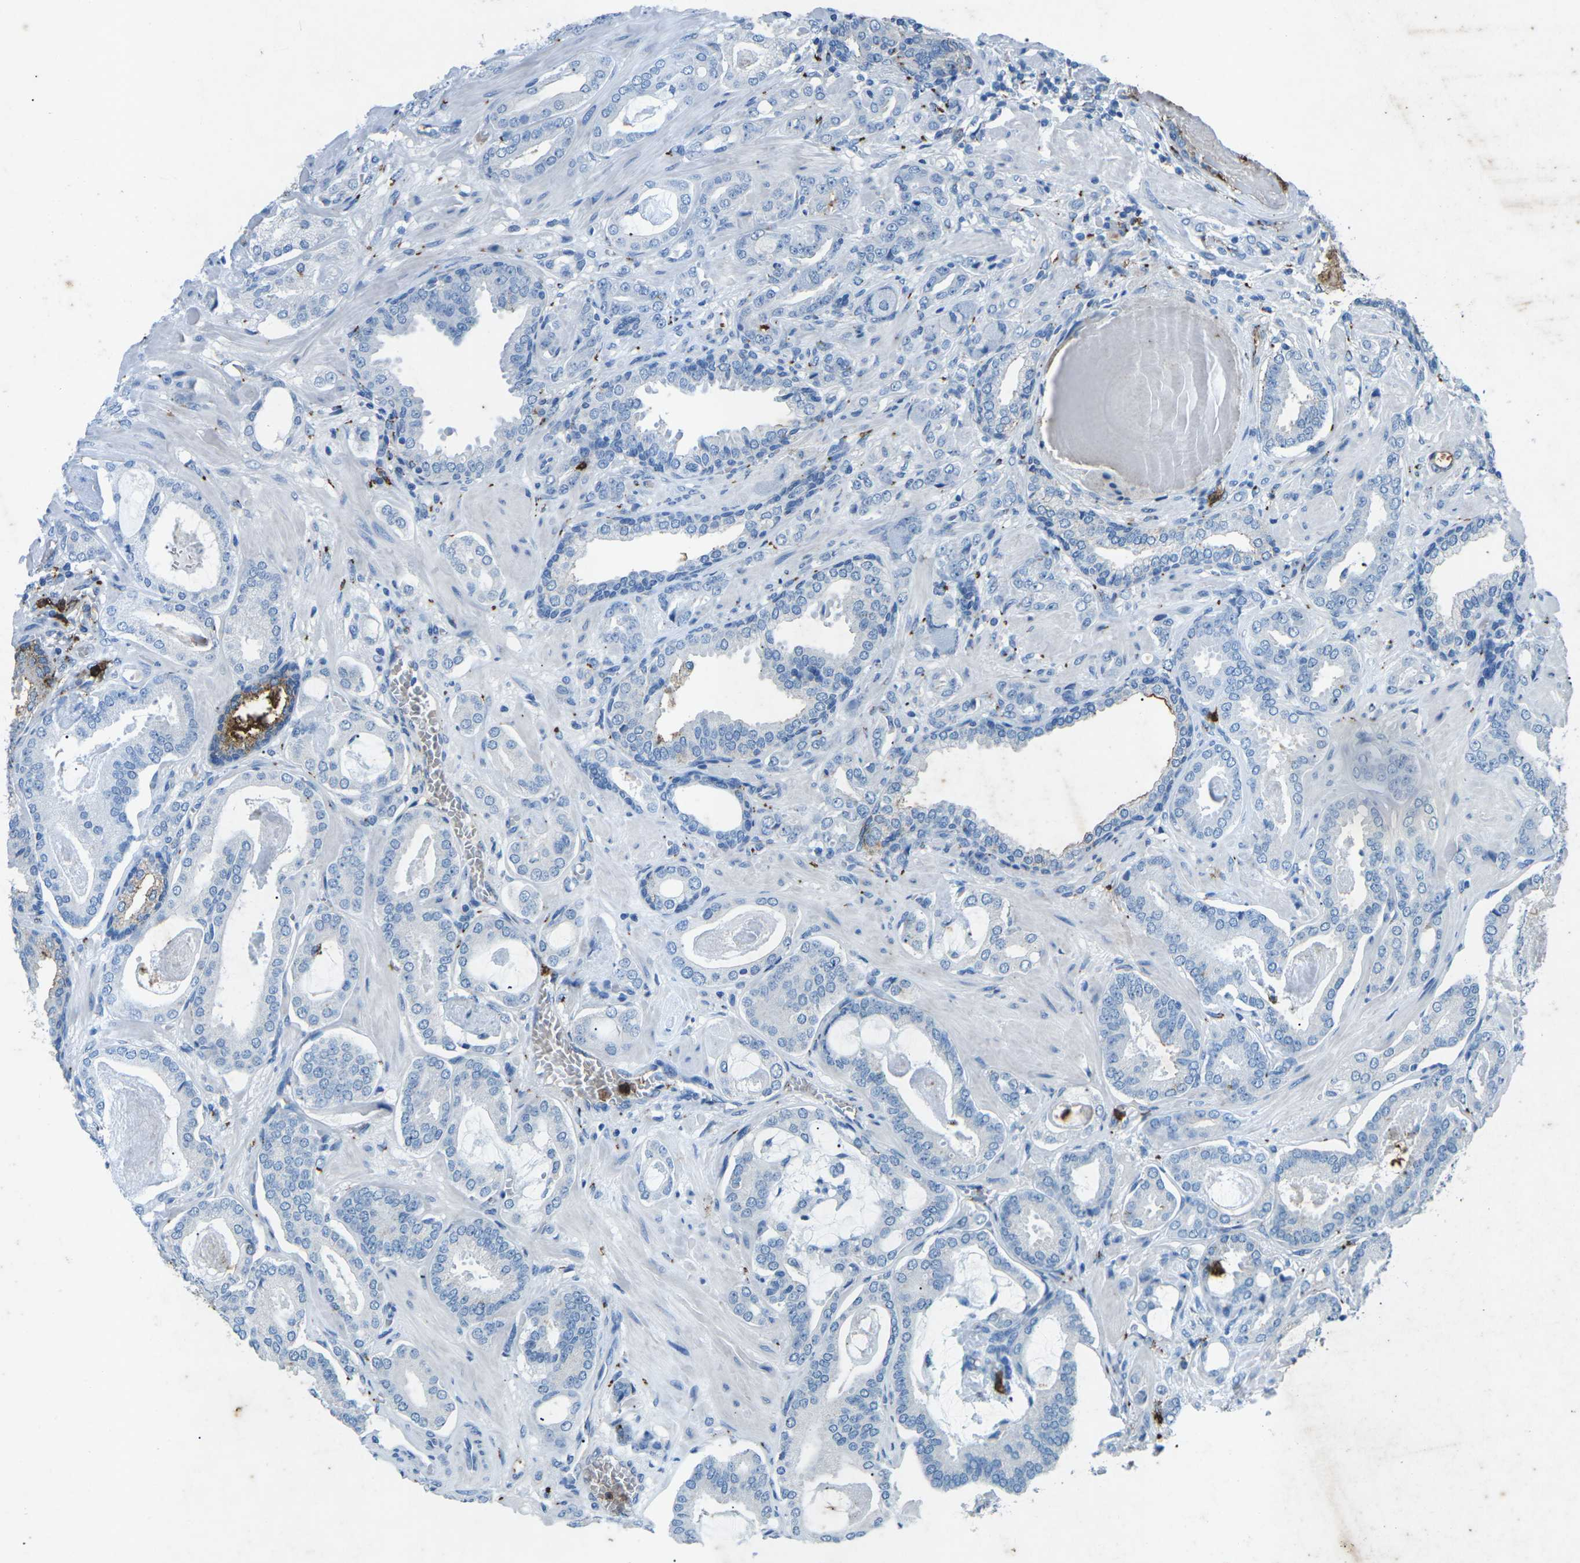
{"staining": {"intensity": "negative", "quantity": "none", "location": "none"}, "tissue": "prostate cancer", "cell_type": "Tumor cells", "image_type": "cancer", "snomed": [{"axis": "morphology", "description": "Adenocarcinoma, Low grade"}, {"axis": "topography", "description": "Prostate"}], "caption": "A micrograph of prostate cancer (adenocarcinoma (low-grade)) stained for a protein displays no brown staining in tumor cells.", "gene": "CTAGE1", "patient": {"sex": "male", "age": 53}}